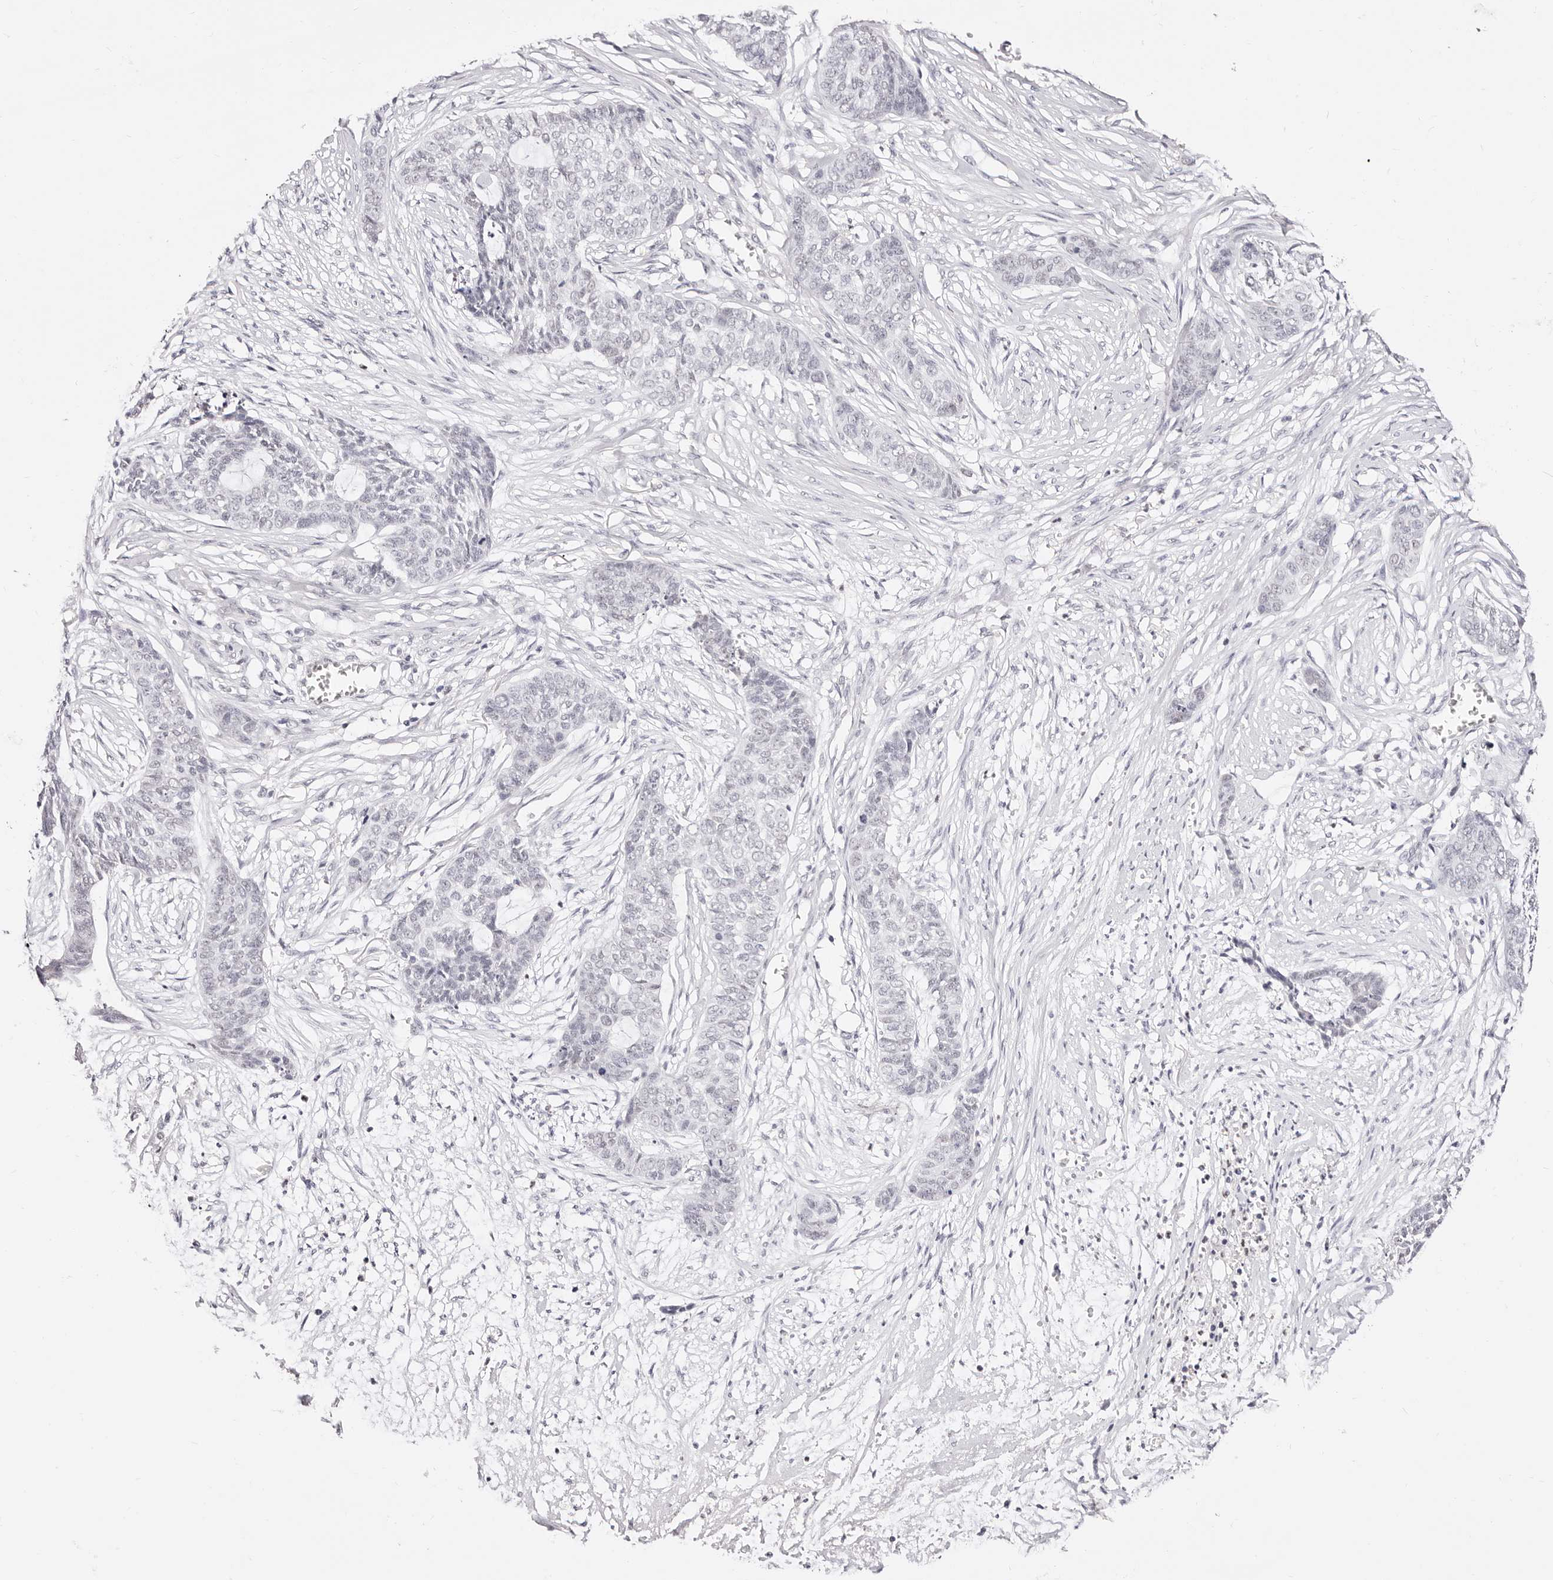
{"staining": {"intensity": "negative", "quantity": "none", "location": "none"}, "tissue": "skin cancer", "cell_type": "Tumor cells", "image_type": "cancer", "snomed": [{"axis": "morphology", "description": "Basal cell carcinoma"}, {"axis": "topography", "description": "Skin"}], "caption": "Immunohistochemistry image of basal cell carcinoma (skin) stained for a protein (brown), which exhibits no staining in tumor cells.", "gene": "TKT", "patient": {"sex": "female", "age": 64}}